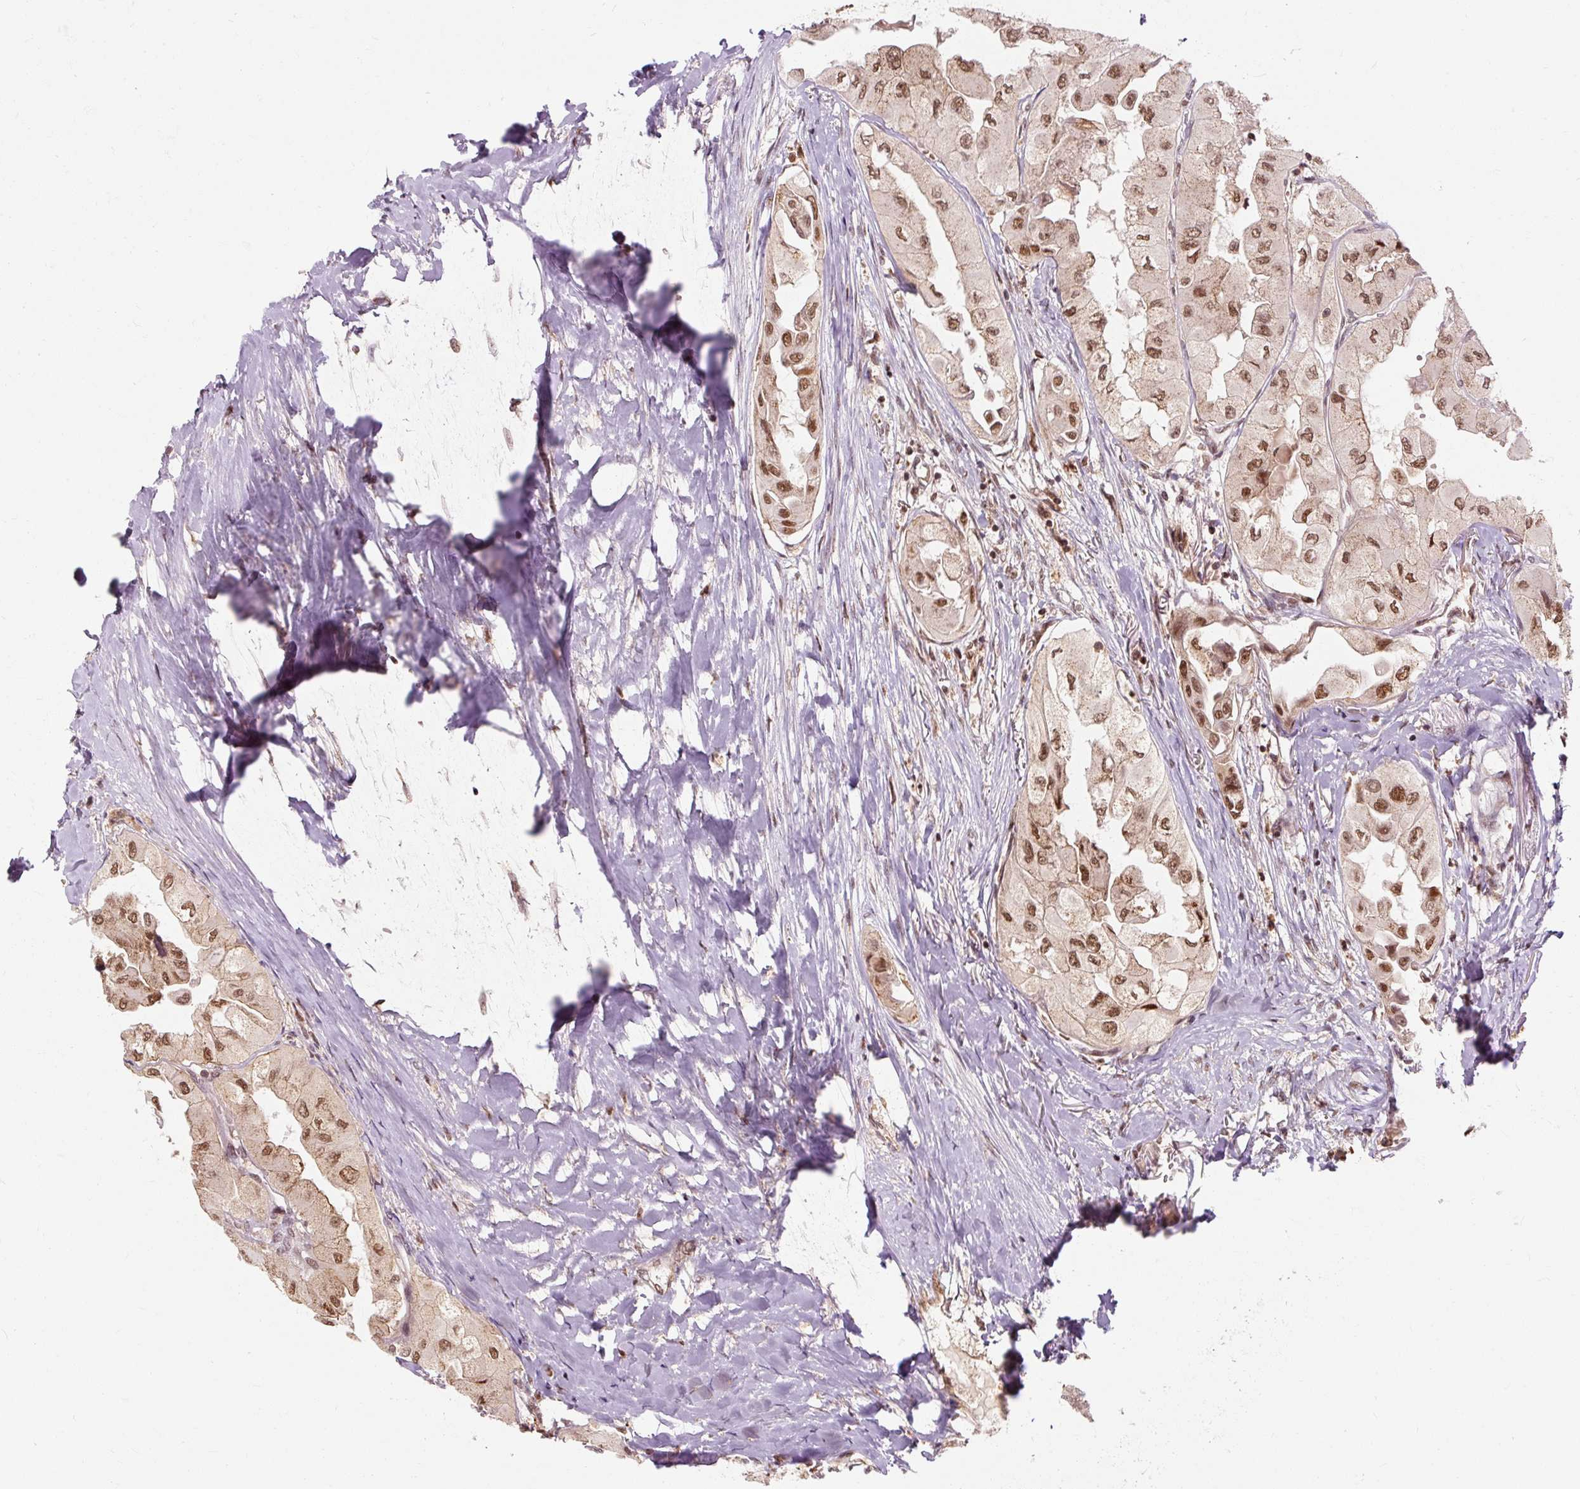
{"staining": {"intensity": "moderate", "quantity": ">75%", "location": "nuclear"}, "tissue": "thyroid cancer", "cell_type": "Tumor cells", "image_type": "cancer", "snomed": [{"axis": "morphology", "description": "Normal tissue, NOS"}, {"axis": "morphology", "description": "Papillary adenocarcinoma, NOS"}, {"axis": "topography", "description": "Thyroid gland"}], "caption": "A micrograph showing moderate nuclear expression in approximately >75% of tumor cells in papillary adenocarcinoma (thyroid), as visualized by brown immunohistochemical staining.", "gene": "CSTF1", "patient": {"sex": "female", "age": 59}}